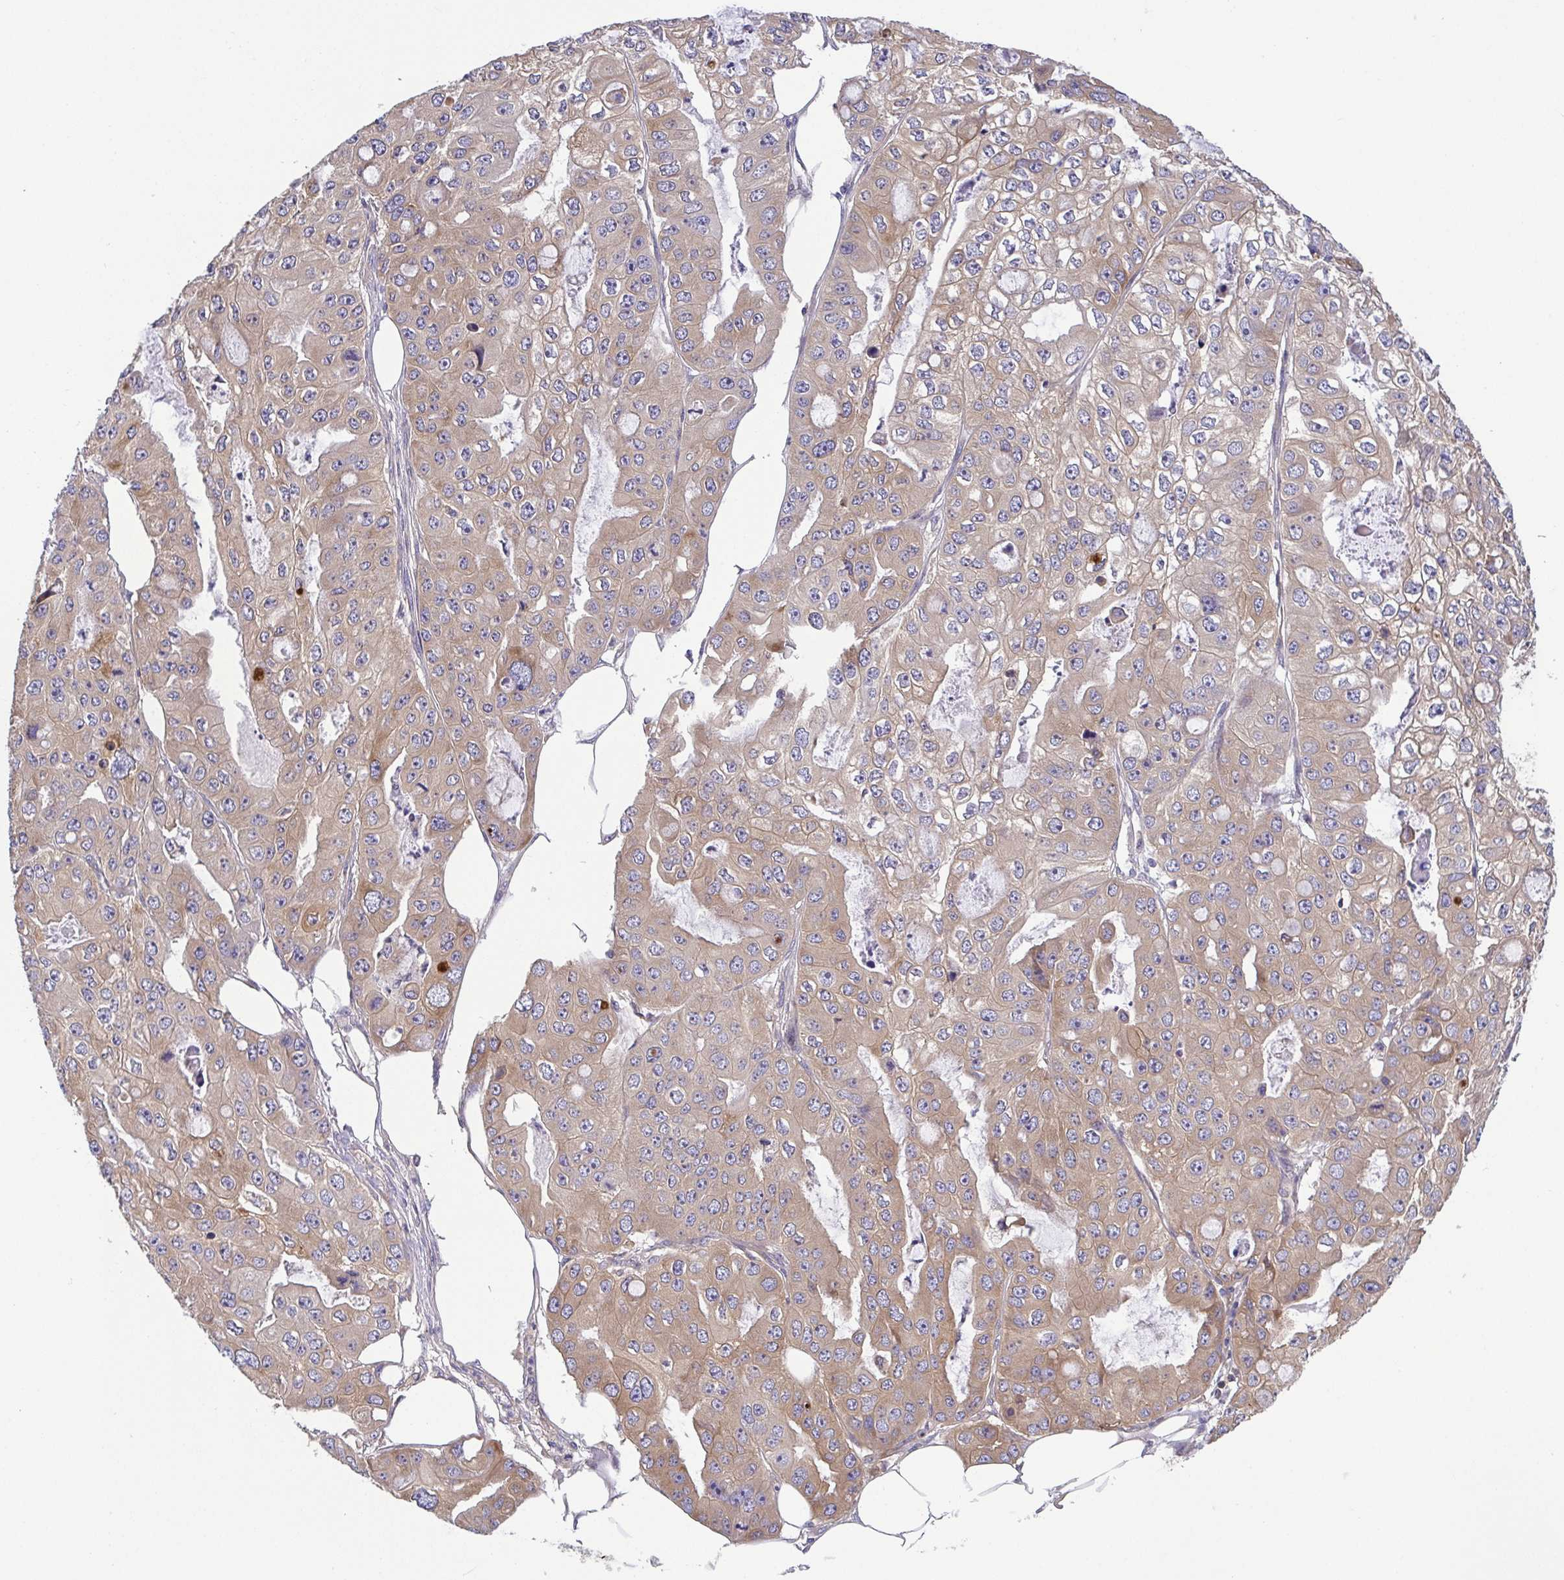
{"staining": {"intensity": "moderate", "quantity": ">75%", "location": "cytoplasmic/membranous"}, "tissue": "ovarian cancer", "cell_type": "Tumor cells", "image_type": "cancer", "snomed": [{"axis": "morphology", "description": "Cystadenocarcinoma, serous, NOS"}, {"axis": "topography", "description": "Ovary"}], "caption": "Ovarian serous cystadenocarcinoma was stained to show a protein in brown. There is medium levels of moderate cytoplasmic/membranous expression in about >75% of tumor cells.", "gene": "LMF2", "patient": {"sex": "female", "age": 56}}